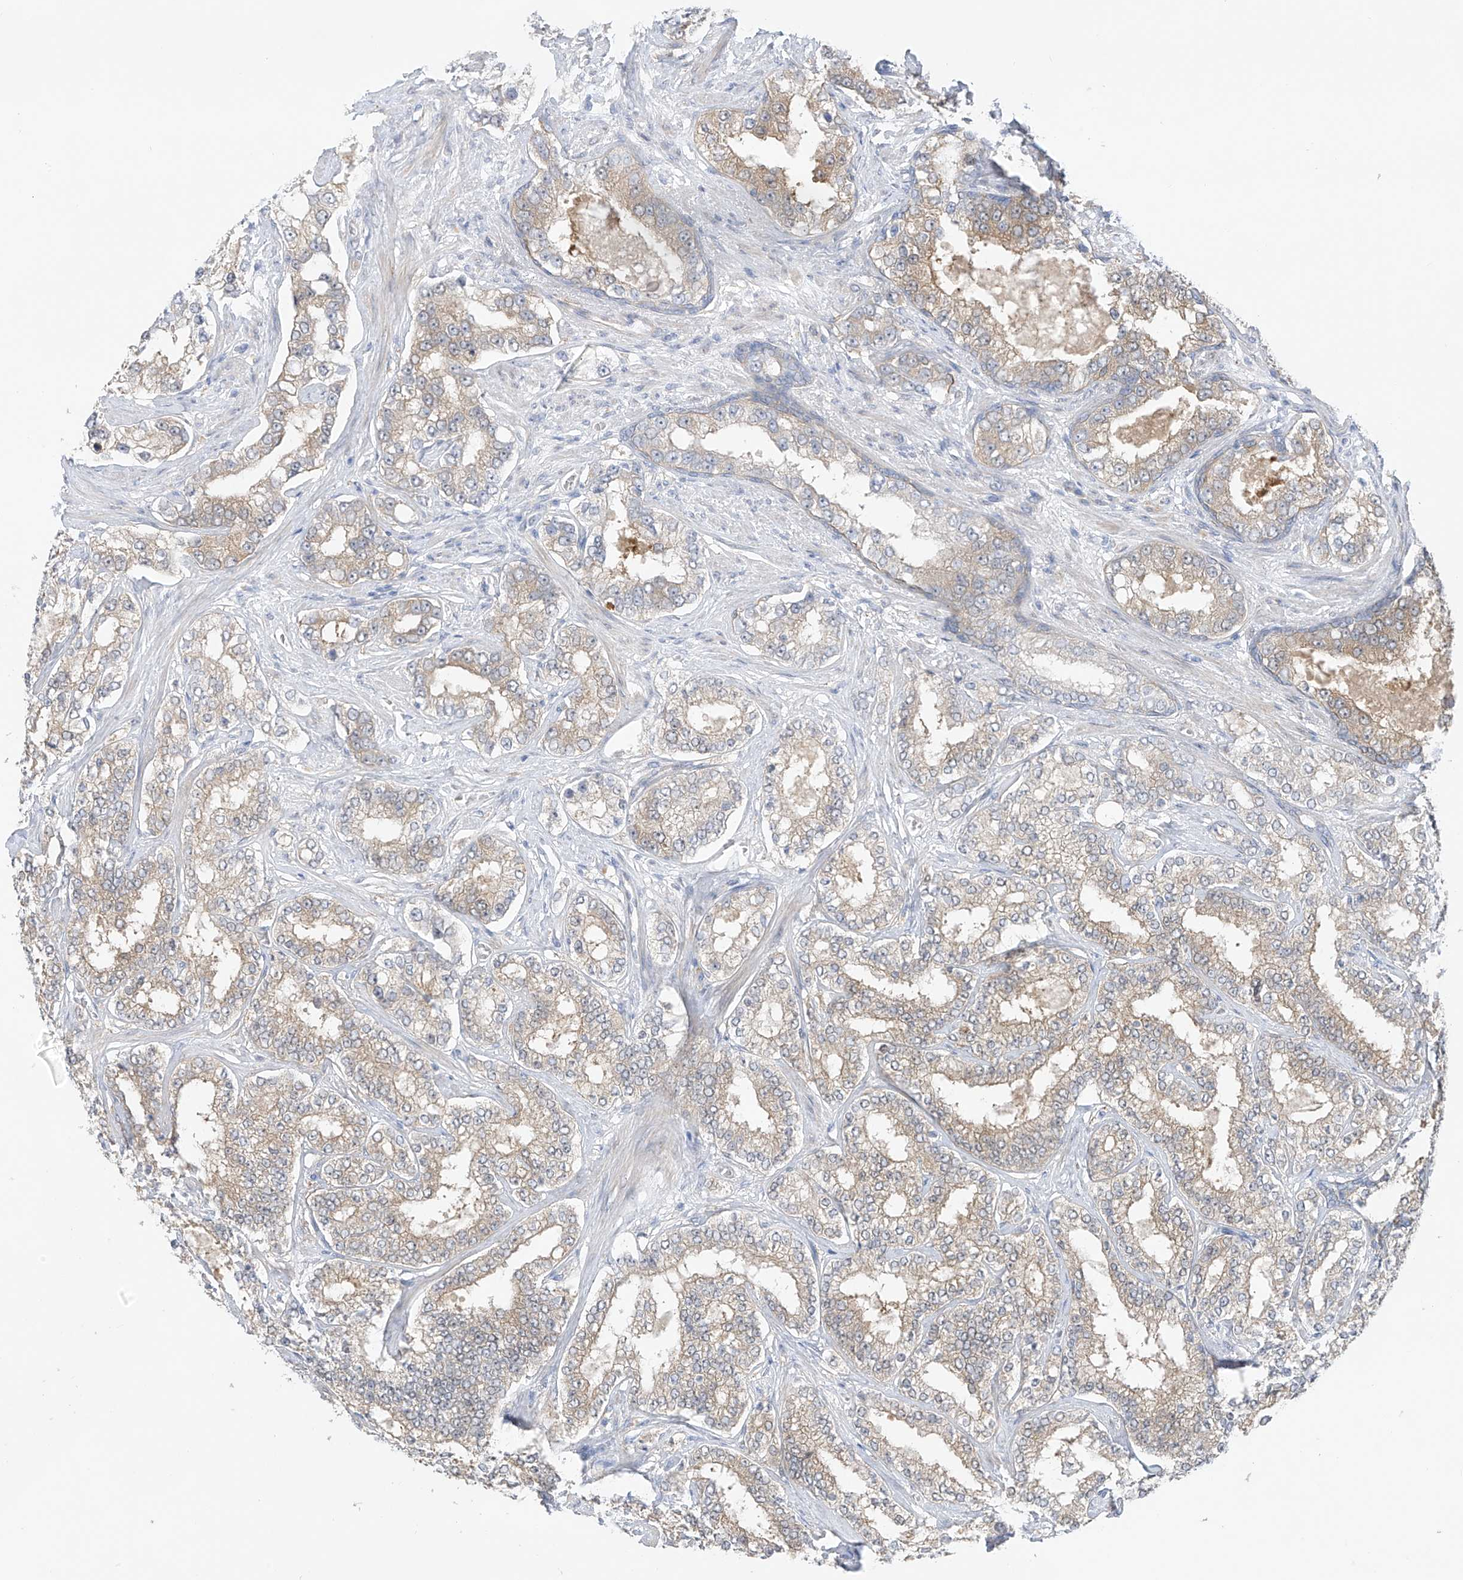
{"staining": {"intensity": "weak", "quantity": "25%-75%", "location": "cytoplasmic/membranous"}, "tissue": "prostate cancer", "cell_type": "Tumor cells", "image_type": "cancer", "snomed": [{"axis": "morphology", "description": "Normal tissue, NOS"}, {"axis": "morphology", "description": "Adenocarcinoma, High grade"}, {"axis": "topography", "description": "Prostate"}], "caption": "Immunohistochemical staining of human adenocarcinoma (high-grade) (prostate) exhibits weak cytoplasmic/membranous protein expression in about 25%-75% of tumor cells.", "gene": "EIPR1", "patient": {"sex": "male", "age": 83}}